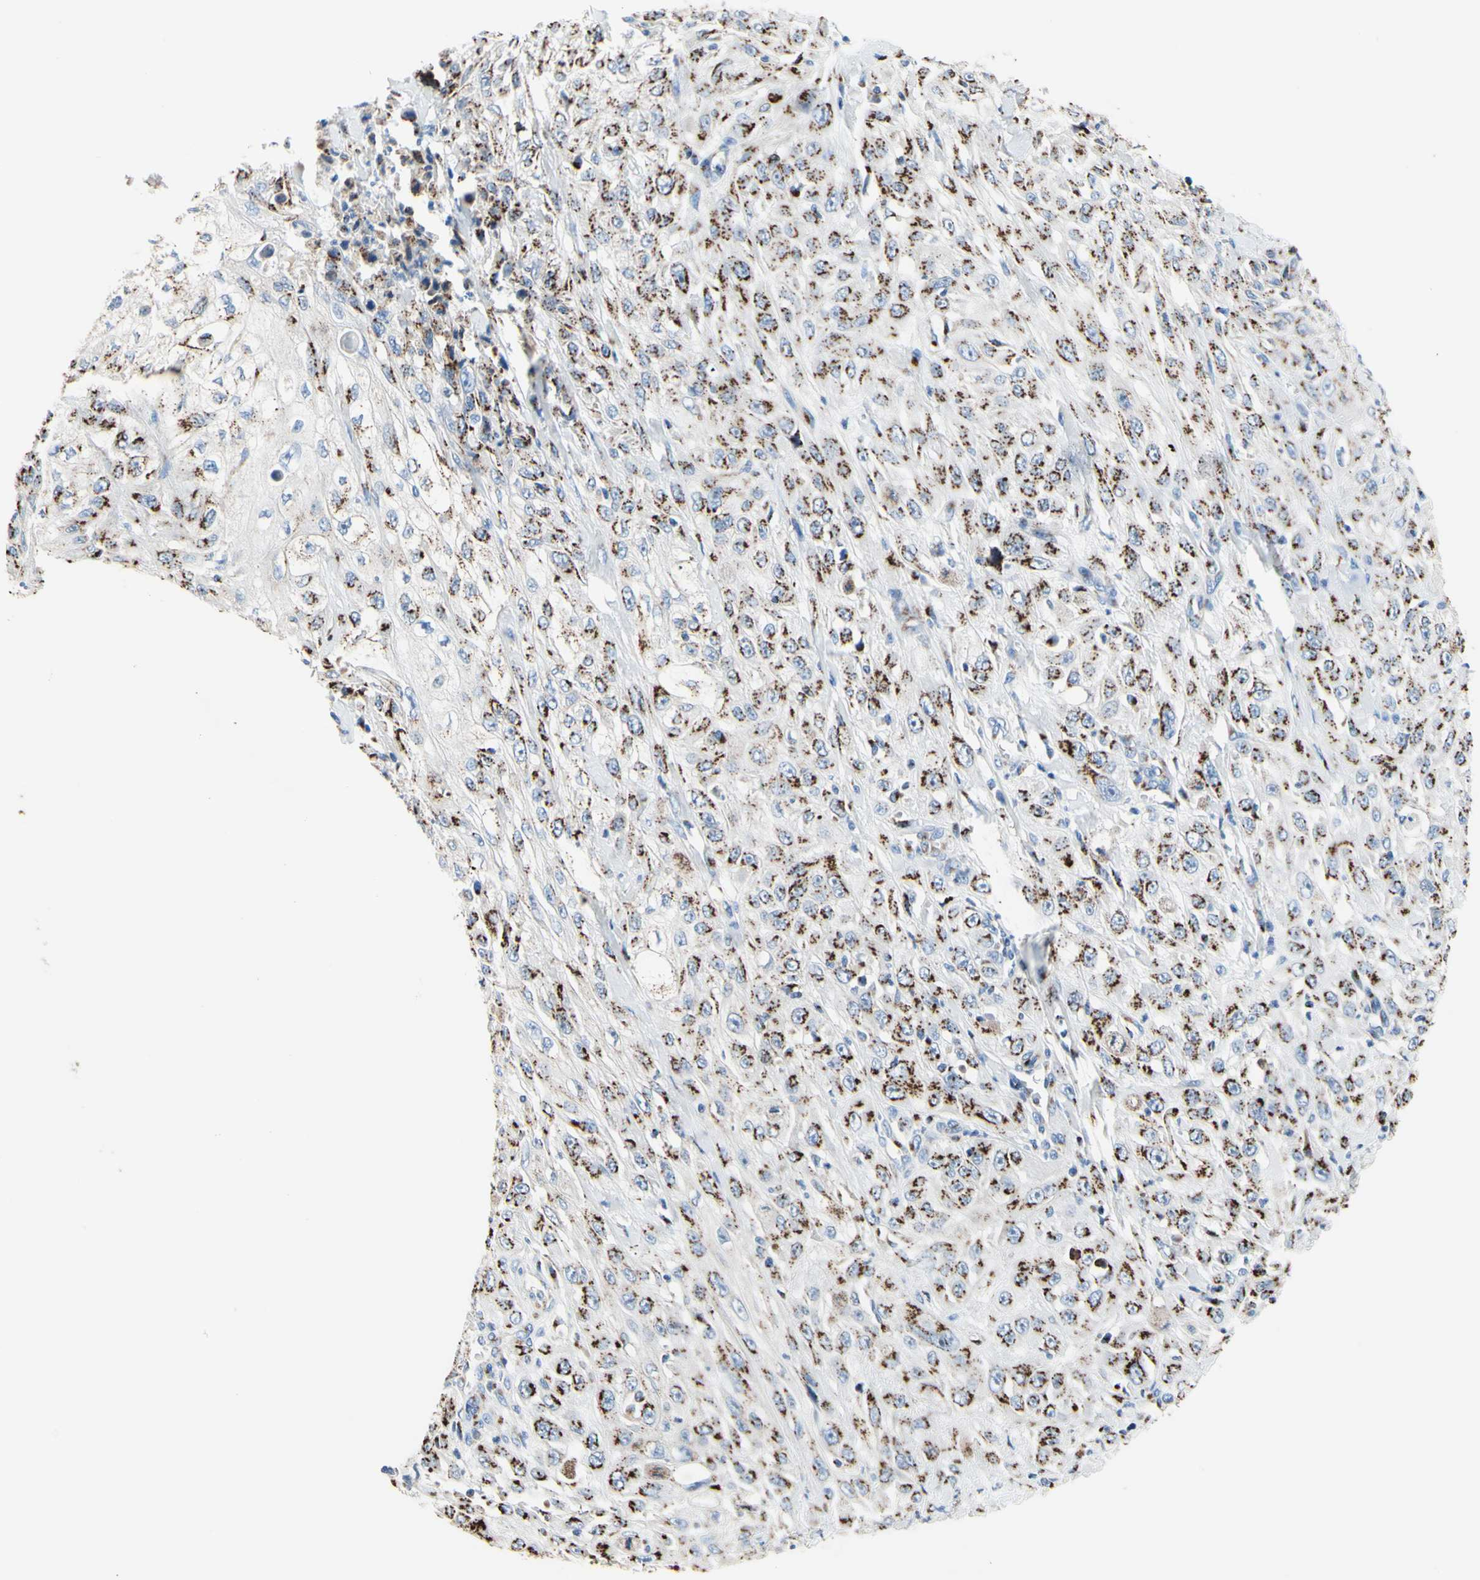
{"staining": {"intensity": "moderate", "quantity": "25%-75%", "location": "cytoplasmic/membranous"}, "tissue": "skin cancer", "cell_type": "Tumor cells", "image_type": "cancer", "snomed": [{"axis": "morphology", "description": "Squamous cell carcinoma, NOS"}, {"axis": "morphology", "description": "Squamous cell carcinoma, metastatic, NOS"}, {"axis": "topography", "description": "Skin"}, {"axis": "topography", "description": "Lymph node"}], "caption": "Immunohistochemical staining of skin metastatic squamous cell carcinoma demonstrates medium levels of moderate cytoplasmic/membranous protein positivity in about 25%-75% of tumor cells.", "gene": "GALNT2", "patient": {"sex": "male", "age": 75}}